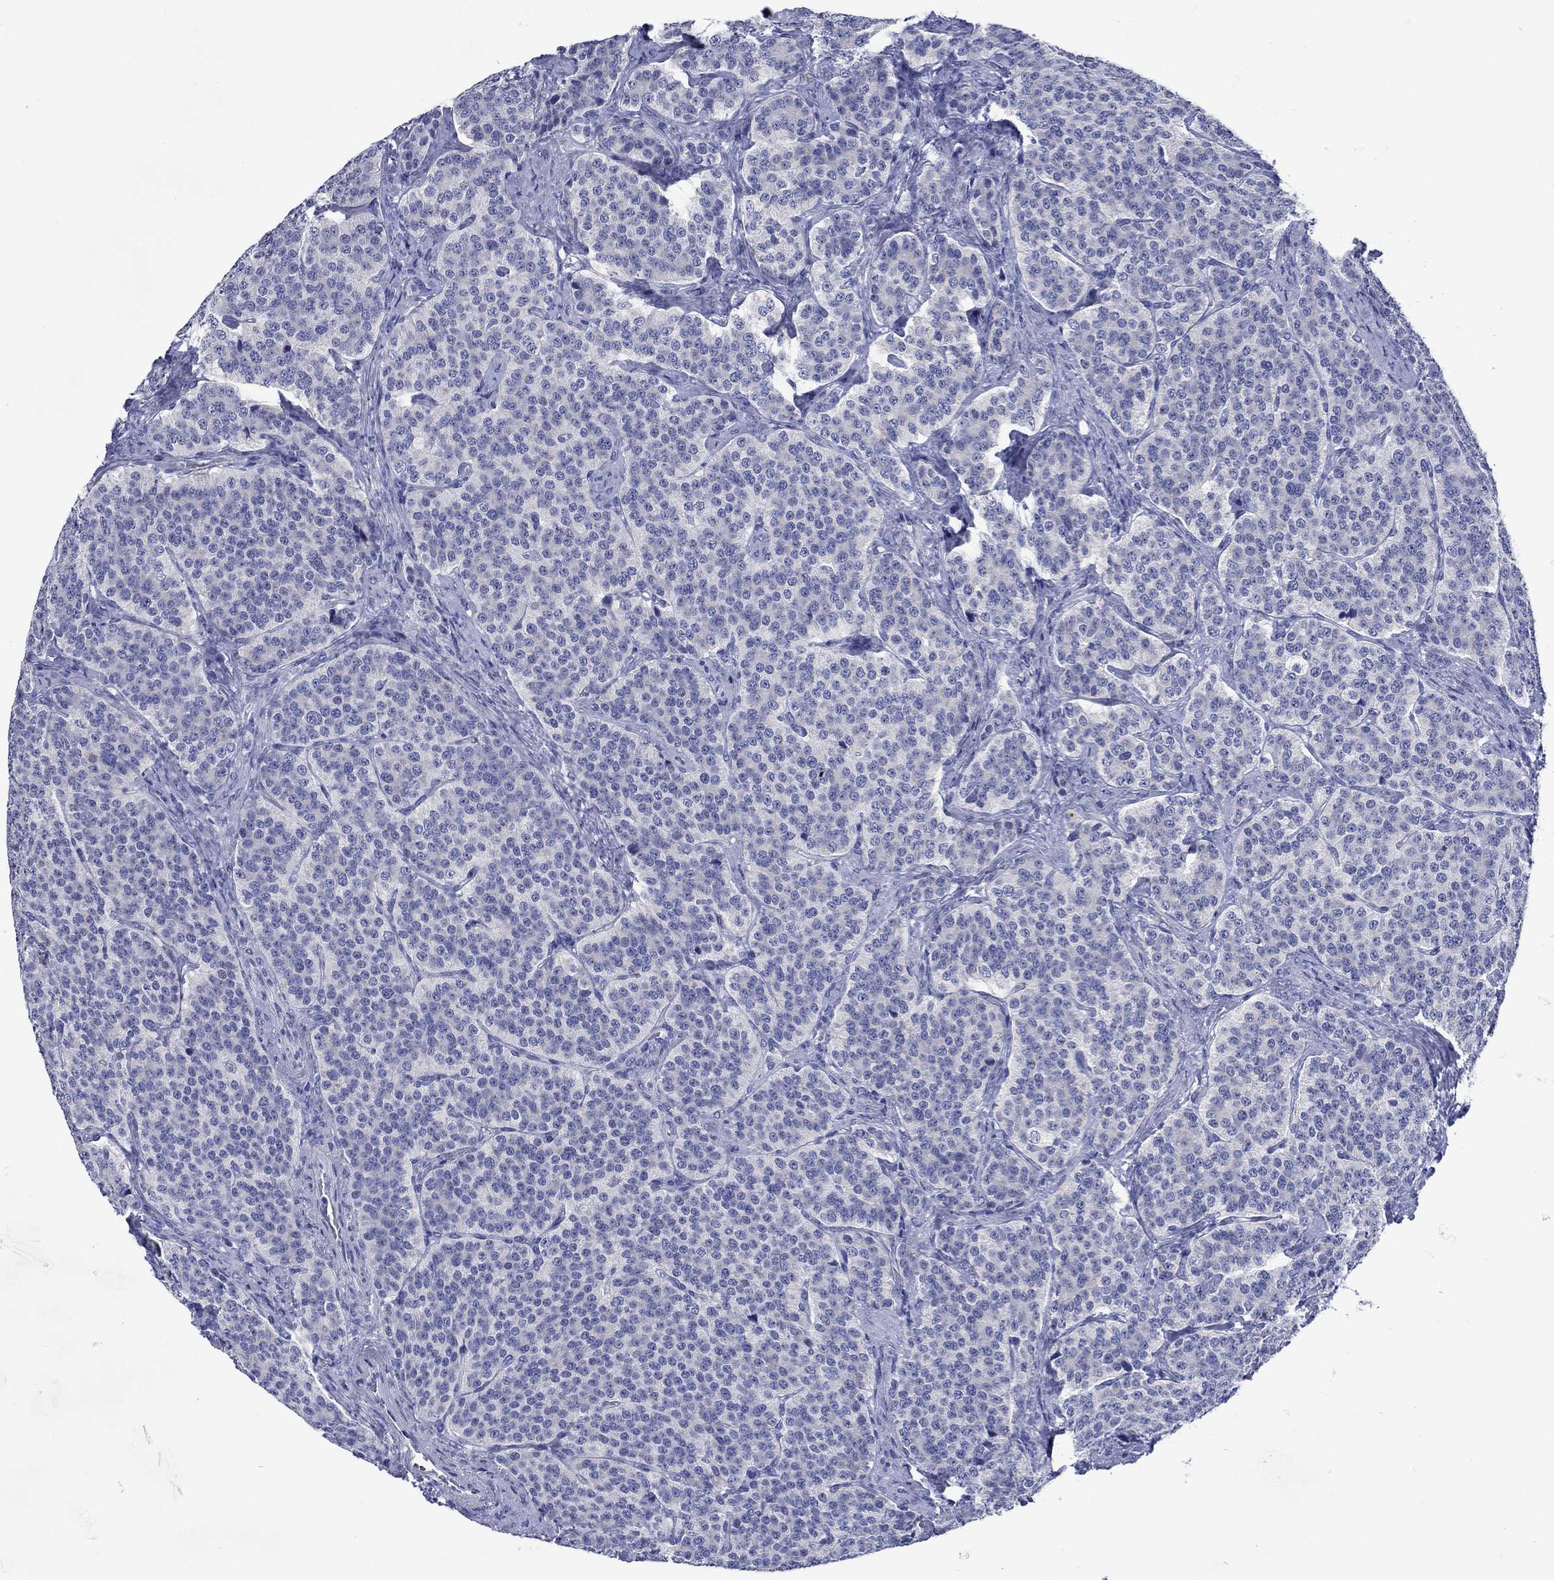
{"staining": {"intensity": "negative", "quantity": "none", "location": "none"}, "tissue": "carcinoid", "cell_type": "Tumor cells", "image_type": "cancer", "snomed": [{"axis": "morphology", "description": "Carcinoid, malignant, NOS"}, {"axis": "topography", "description": "Small intestine"}], "caption": "Carcinoid (malignant) was stained to show a protein in brown. There is no significant positivity in tumor cells. (DAB (3,3'-diaminobenzidine) IHC with hematoxylin counter stain).", "gene": "TRIM16", "patient": {"sex": "female", "age": 58}}